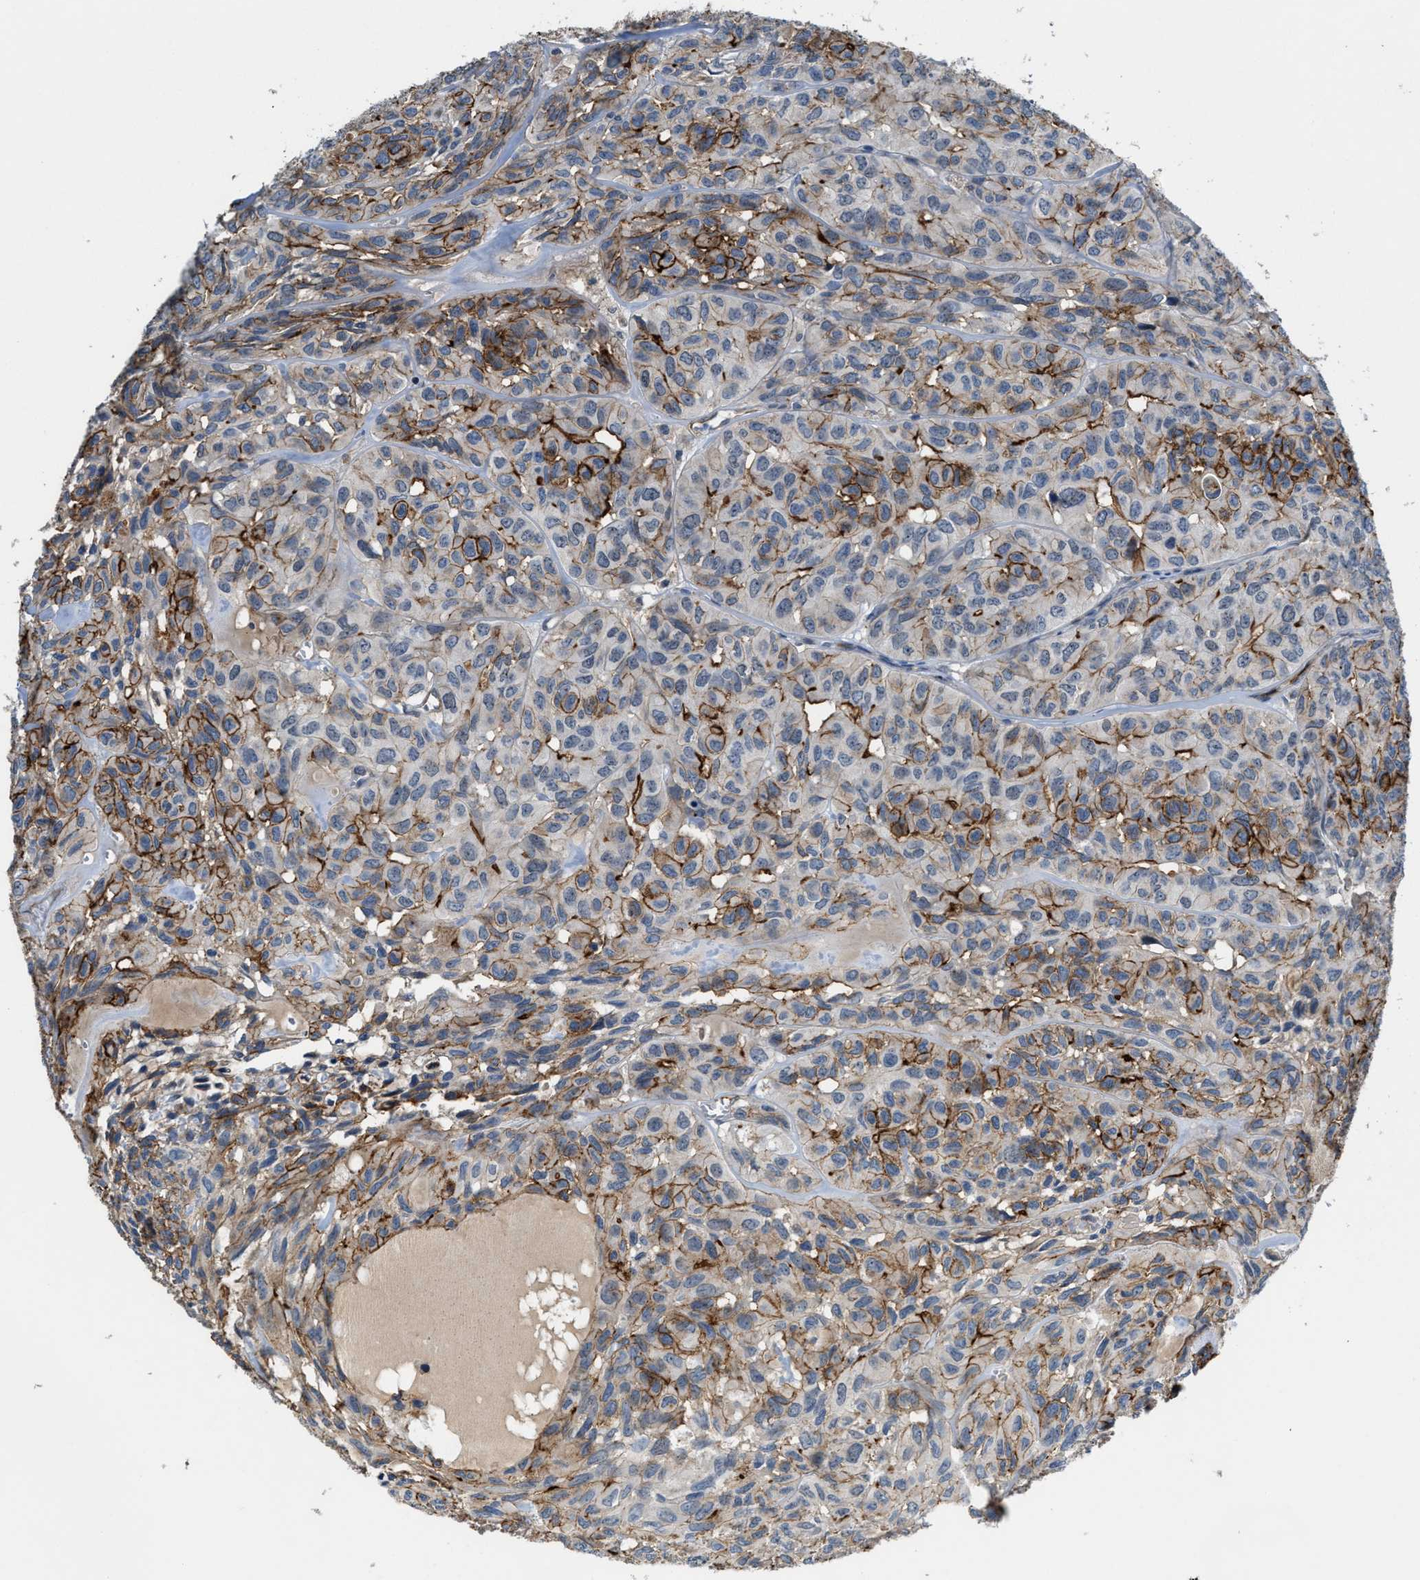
{"staining": {"intensity": "moderate", "quantity": ">75%", "location": "cytoplasmic/membranous"}, "tissue": "head and neck cancer", "cell_type": "Tumor cells", "image_type": "cancer", "snomed": [{"axis": "morphology", "description": "Adenocarcinoma, NOS"}, {"axis": "topography", "description": "Salivary gland, NOS"}, {"axis": "topography", "description": "Head-Neck"}], "caption": "A medium amount of moderate cytoplasmic/membranous expression is seen in about >75% of tumor cells in head and neck adenocarcinoma tissue.", "gene": "ZNF783", "patient": {"sex": "female", "age": 76}}